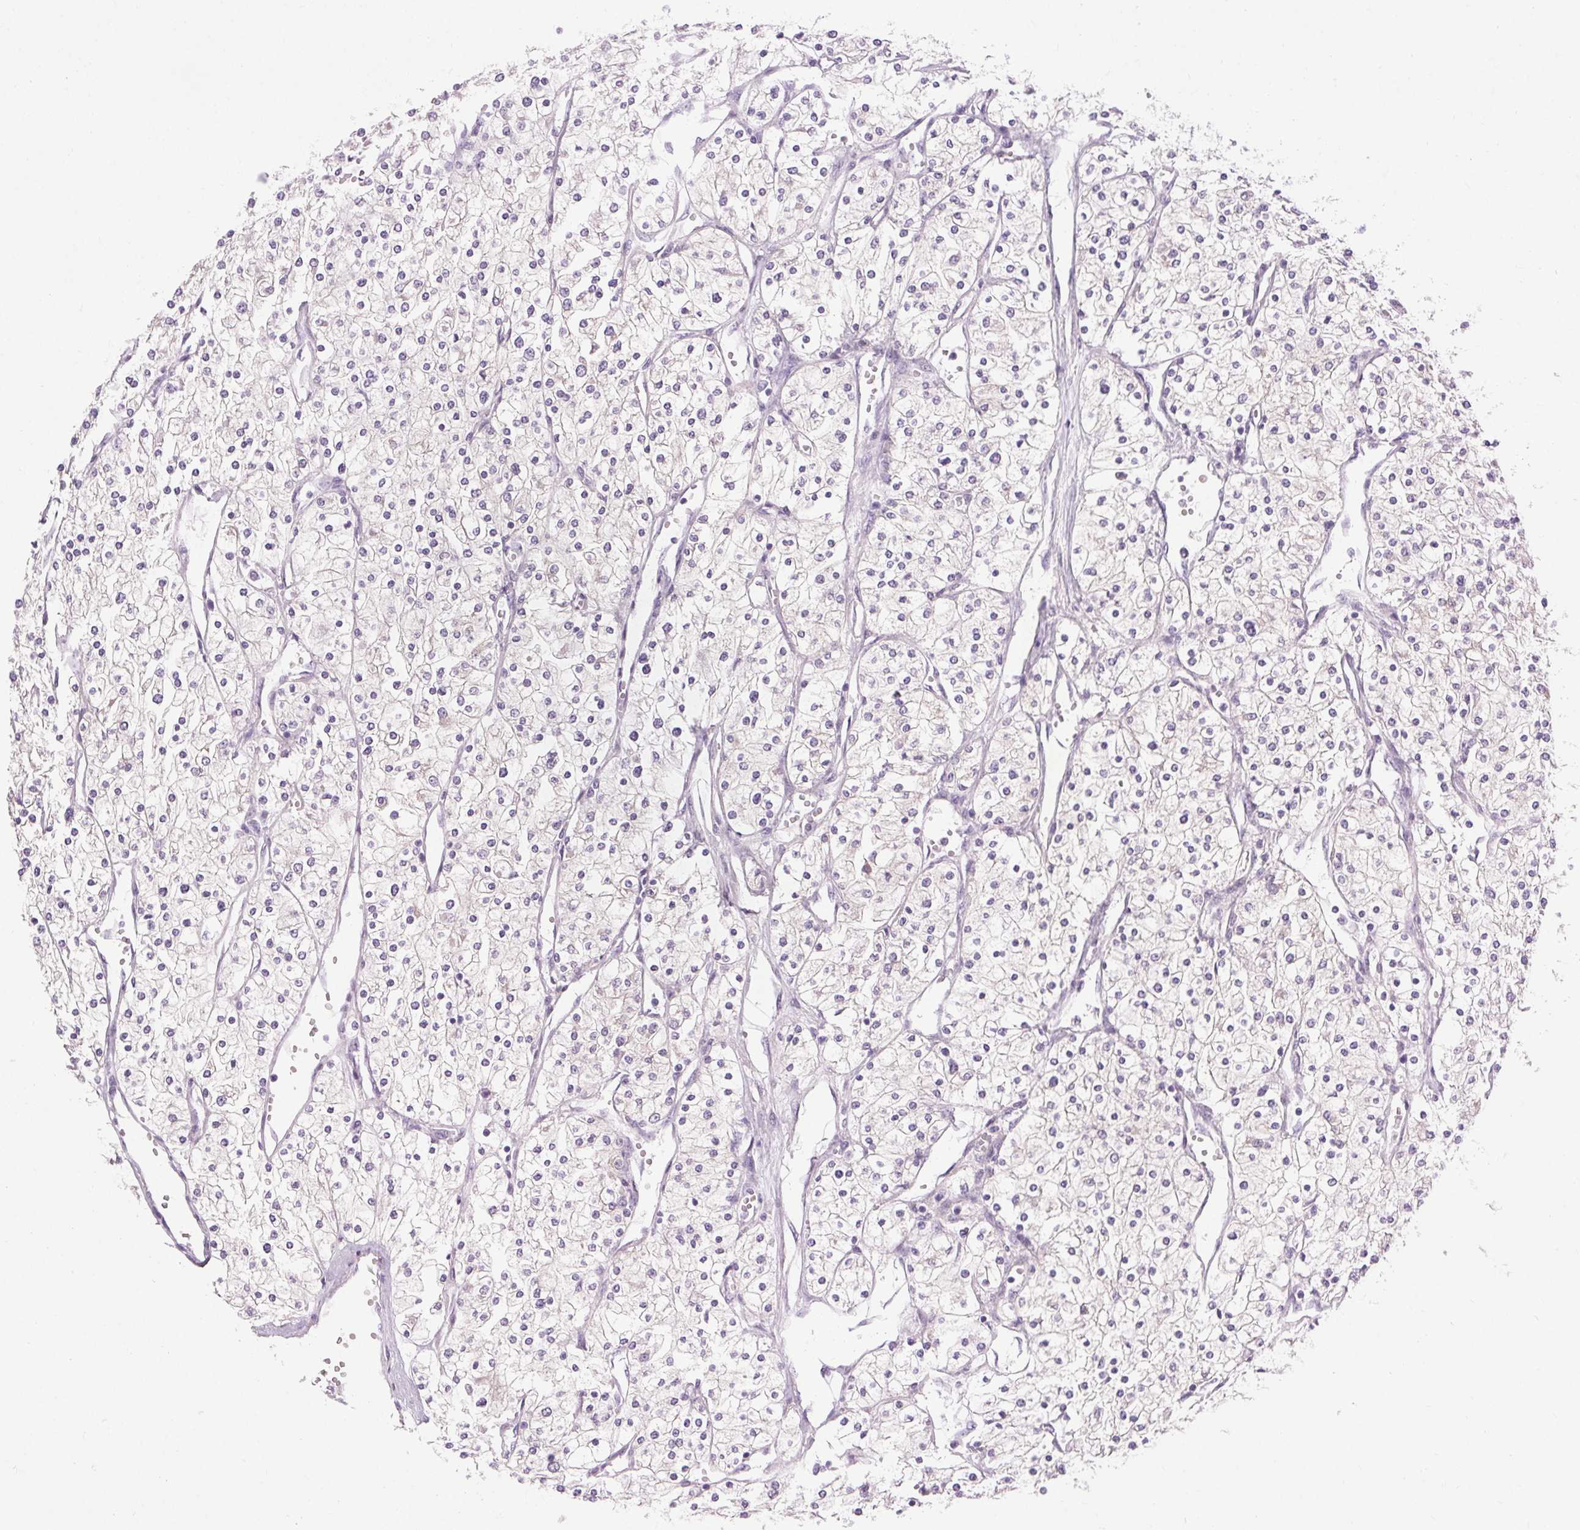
{"staining": {"intensity": "negative", "quantity": "none", "location": "none"}, "tissue": "renal cancer", "cell_type": "Tumor cells", "image_type": "cancer", "snomed": [{"axis": "morphology", "description": "Adenocarcinoma, NOS"}, {"axis": "topography", "description": "Kidney"}], "caption": "DAB immunohistochemical staining of adenocarcinoma (renal) demonstrates no significant staining in tumor cells. The staining is performed using DAB (3,3'-diaminobenzidine) brown chromogen with nuclei counter-stained in using hematoxylin.", "gene": "SOWAHC", "patient": {"sex": "male", "age": 80}}